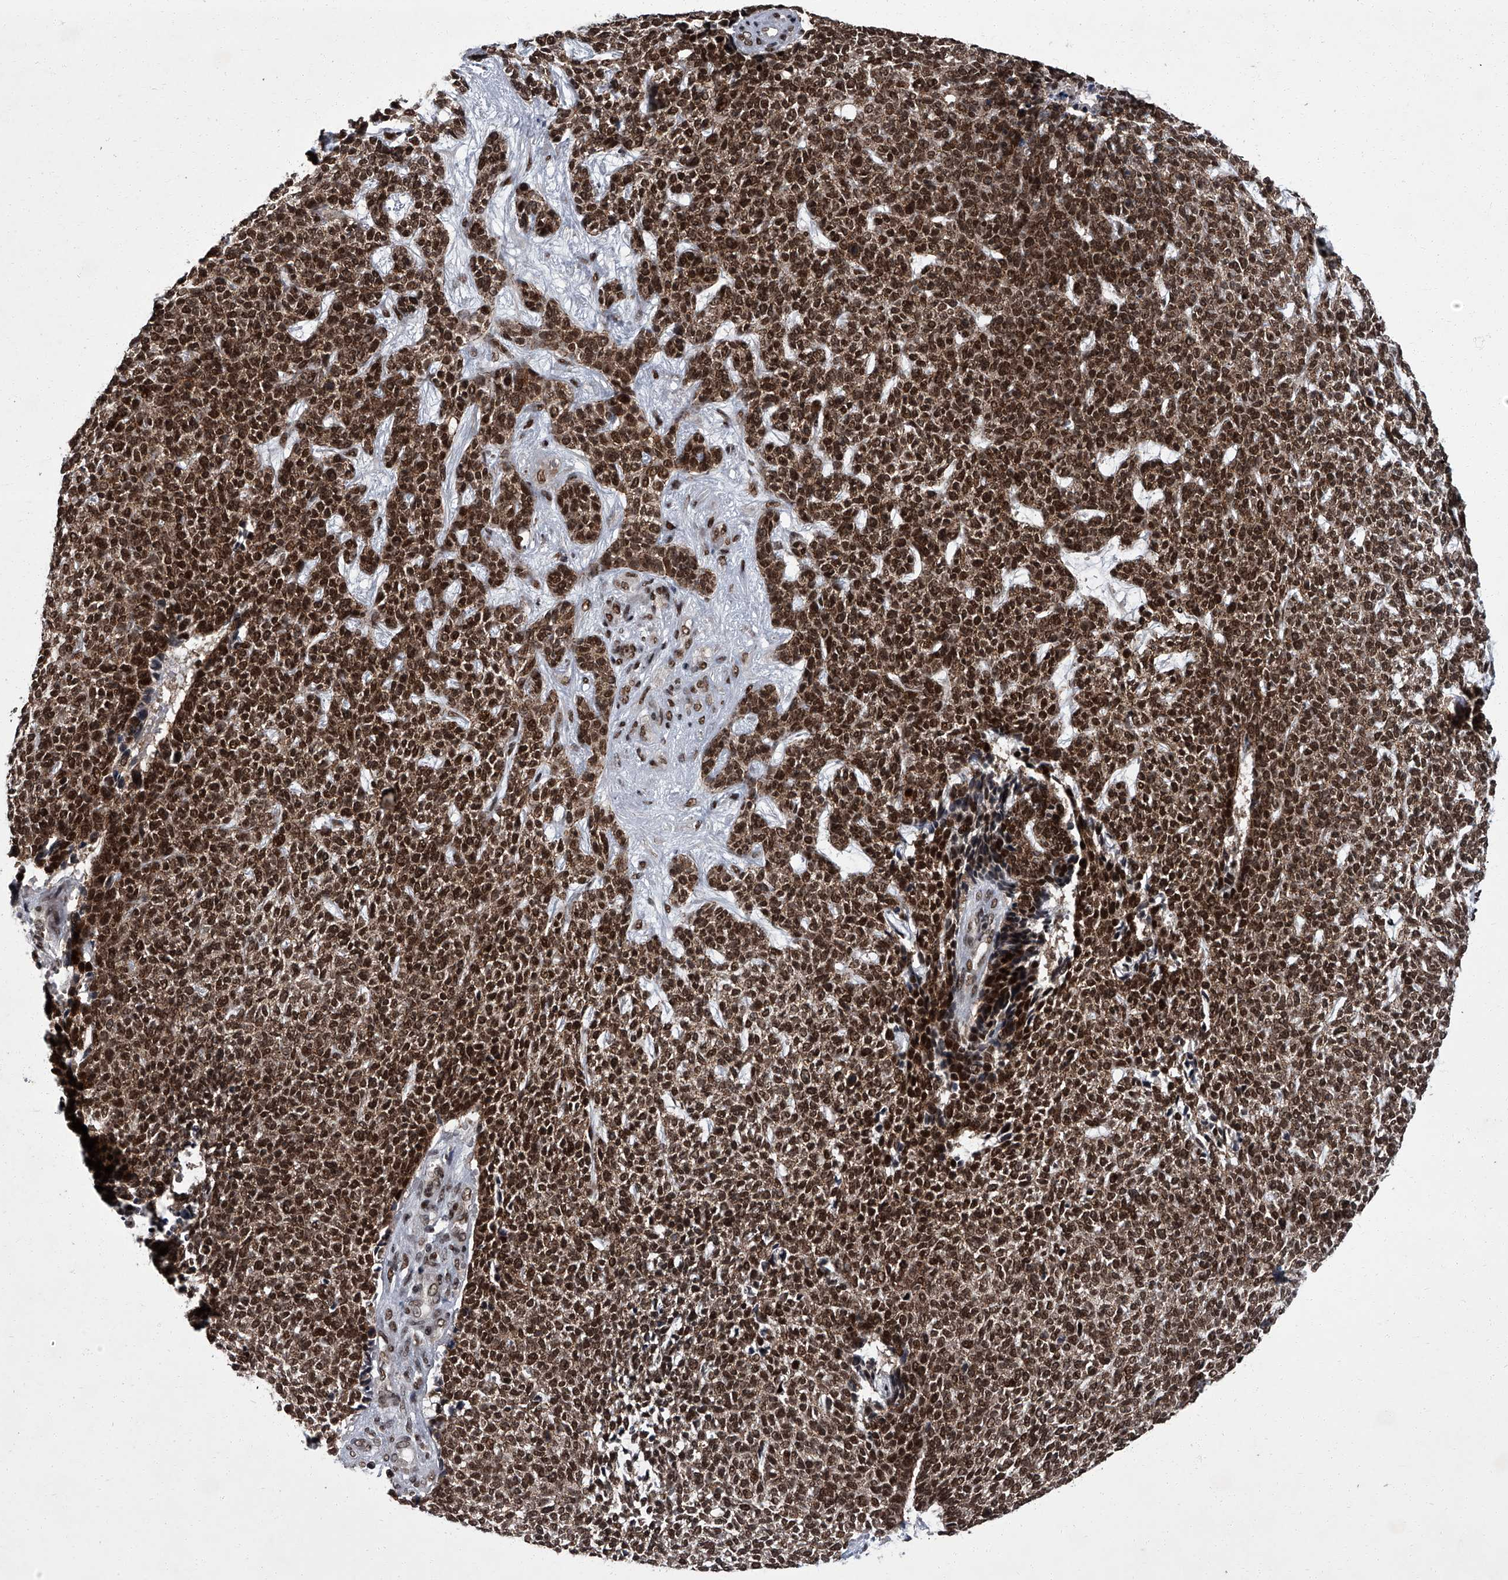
{"staining": {"intensity": "strong", "quantity": ">75%", "location": "nuclear"}, "tissue": "skin cancer", "cell_type": "Tumor cells", "image_type": "cancer", "snomed": [{"axis": "morphology", "description": "Basal cell carcinoma"}, {"axis": "topography", "description": "Skin"}], "caption": "Immunohistochemistry of human skin cancer reveals high levels of strong nuclear expression in approximately >75% of tumor cells. The staining is performed using DAB brown chromogen to label protein expression. The nuclei are counter-stained blue using hematoxylin.", "gene": "ZNF518B", "patient": {"sex": "female", "age": 84}}